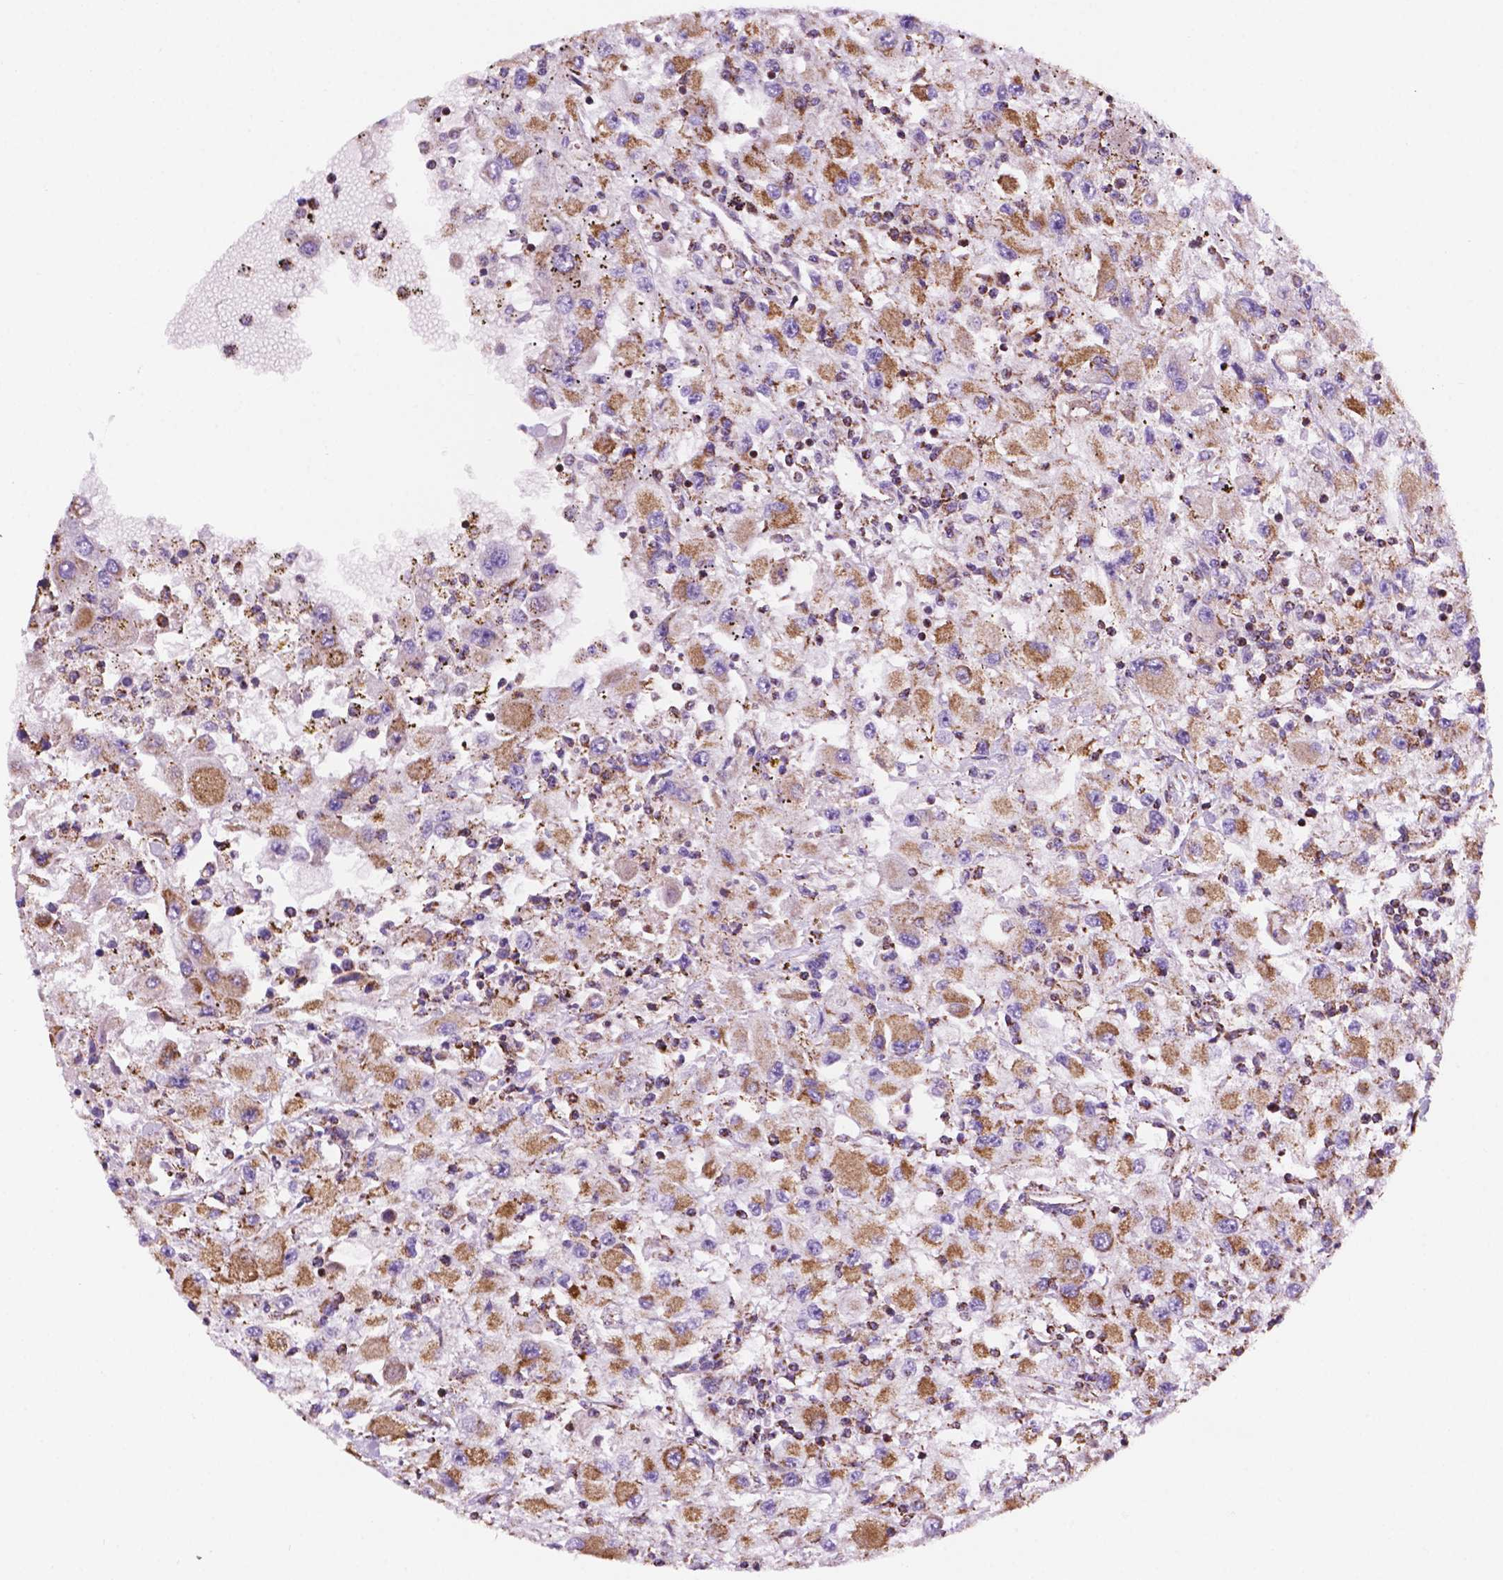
{"staining": {"intensity": "moderate", "quantity": ">75%", "location": "cytoplasmic/membranous"}, "tissue": "renal cancer", "cell_type": "Tumor cells", "image_type": "cancer", "snomed": [{"axis": "morphology", "description": "Adenocarcinoma, NOS"}, {"axis": "topography", "description": "Kidney"}], "caption": "About >75% of tumor cells in renal cancer display moderate cytoplasmic/membranous protein expression as visualized by brown immunohistochemical staining.", "gene": "GEMIN4", "patient": {"sex": "female", "age": 67}}